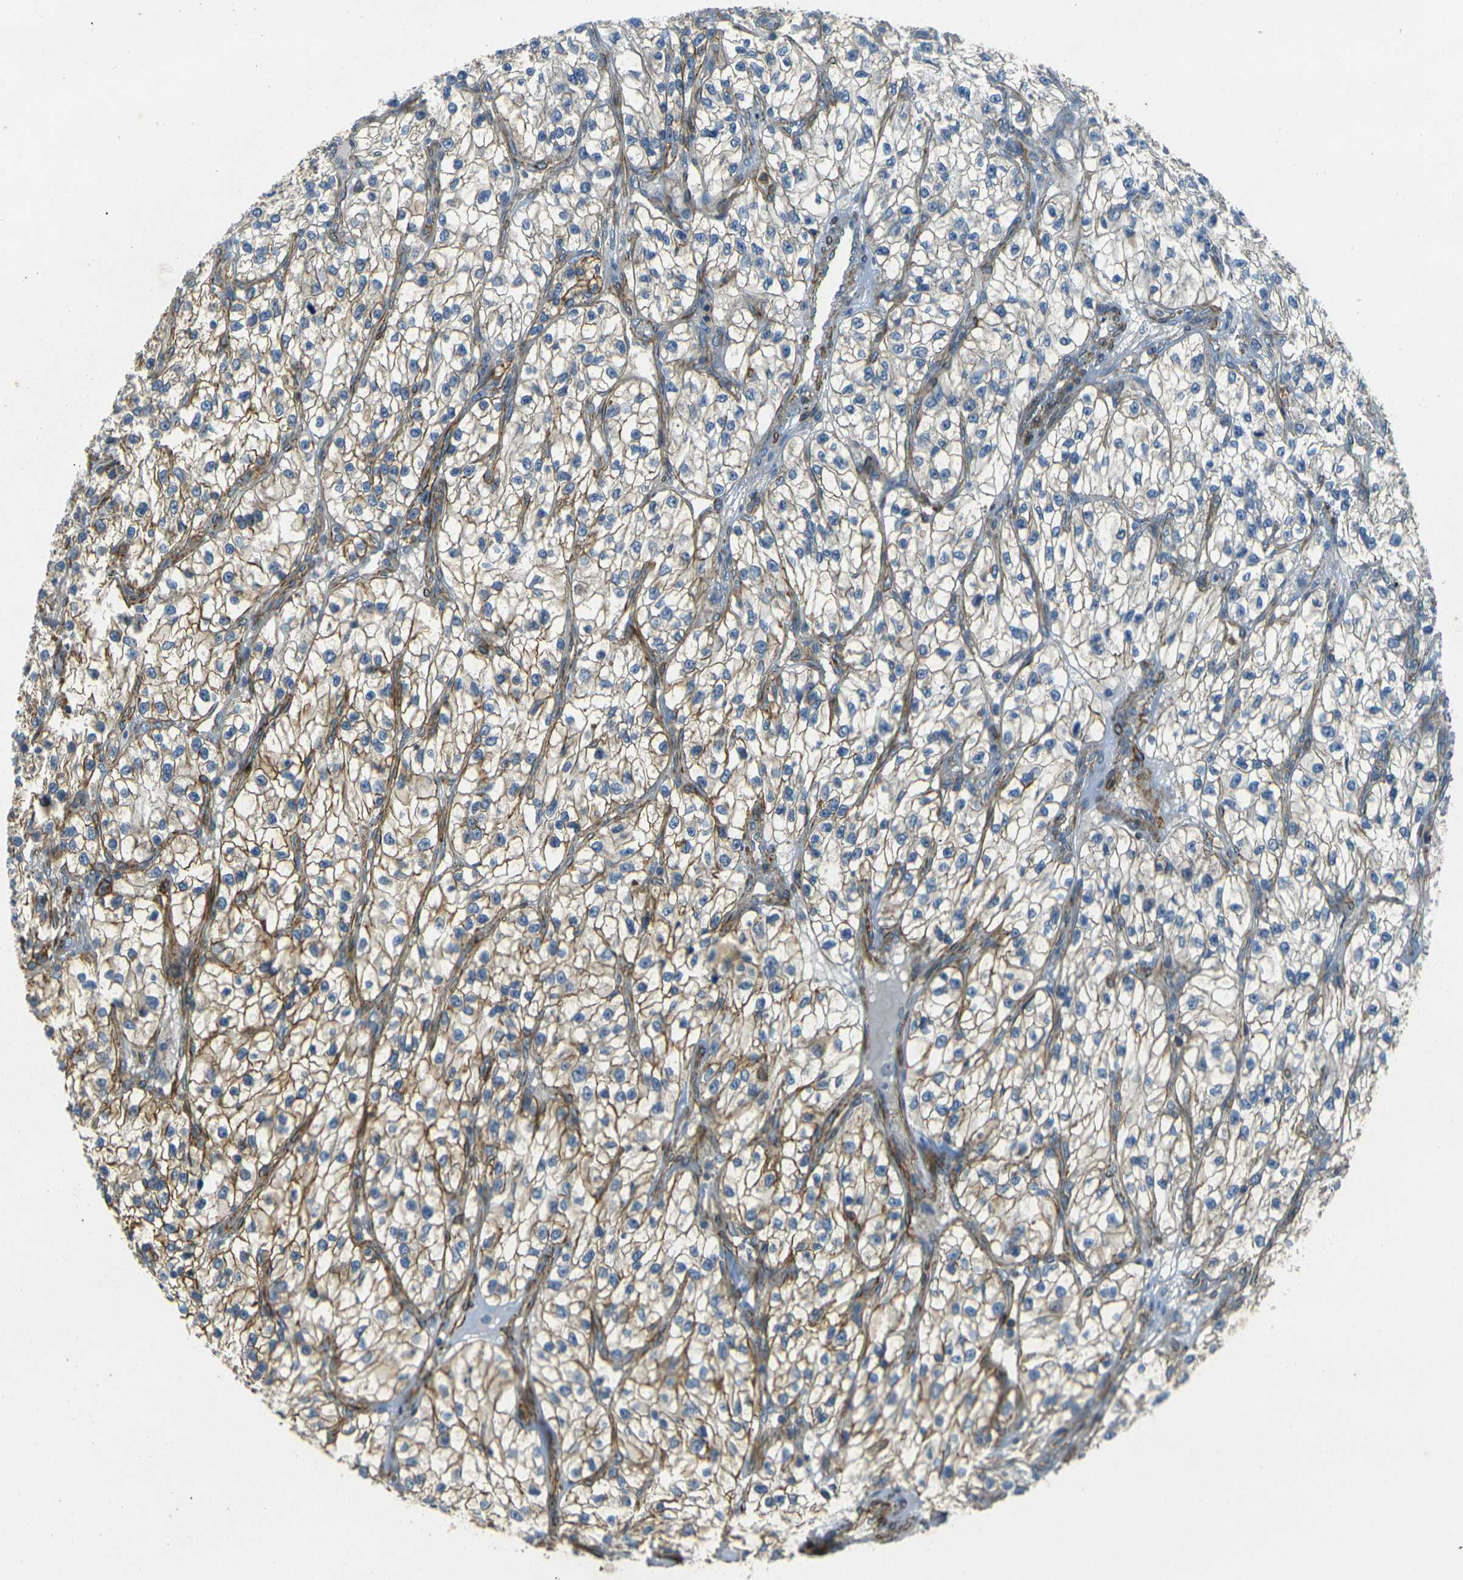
{"staining": {"intensity": "moderate", "quantity": "<25%", "location": "cytoplasmic/membranous"}, "tissue": "renal cancer", "cell_type": "Tumor cells", "image_type": "cancer", "snomed": [{"axis": "morphology", "description": "Adenocarcinoma, NOS"}, {"axis": "topography", "description": "Kidney"}], "caption": "Protein expression analysis of human renal adenocarcinoma reveals moderate cytoplasmic/membranous positivity in approximately <25% of tumor cells.", "gene": "EPHA7", "patient": {"sex": "female", "age": 57}}